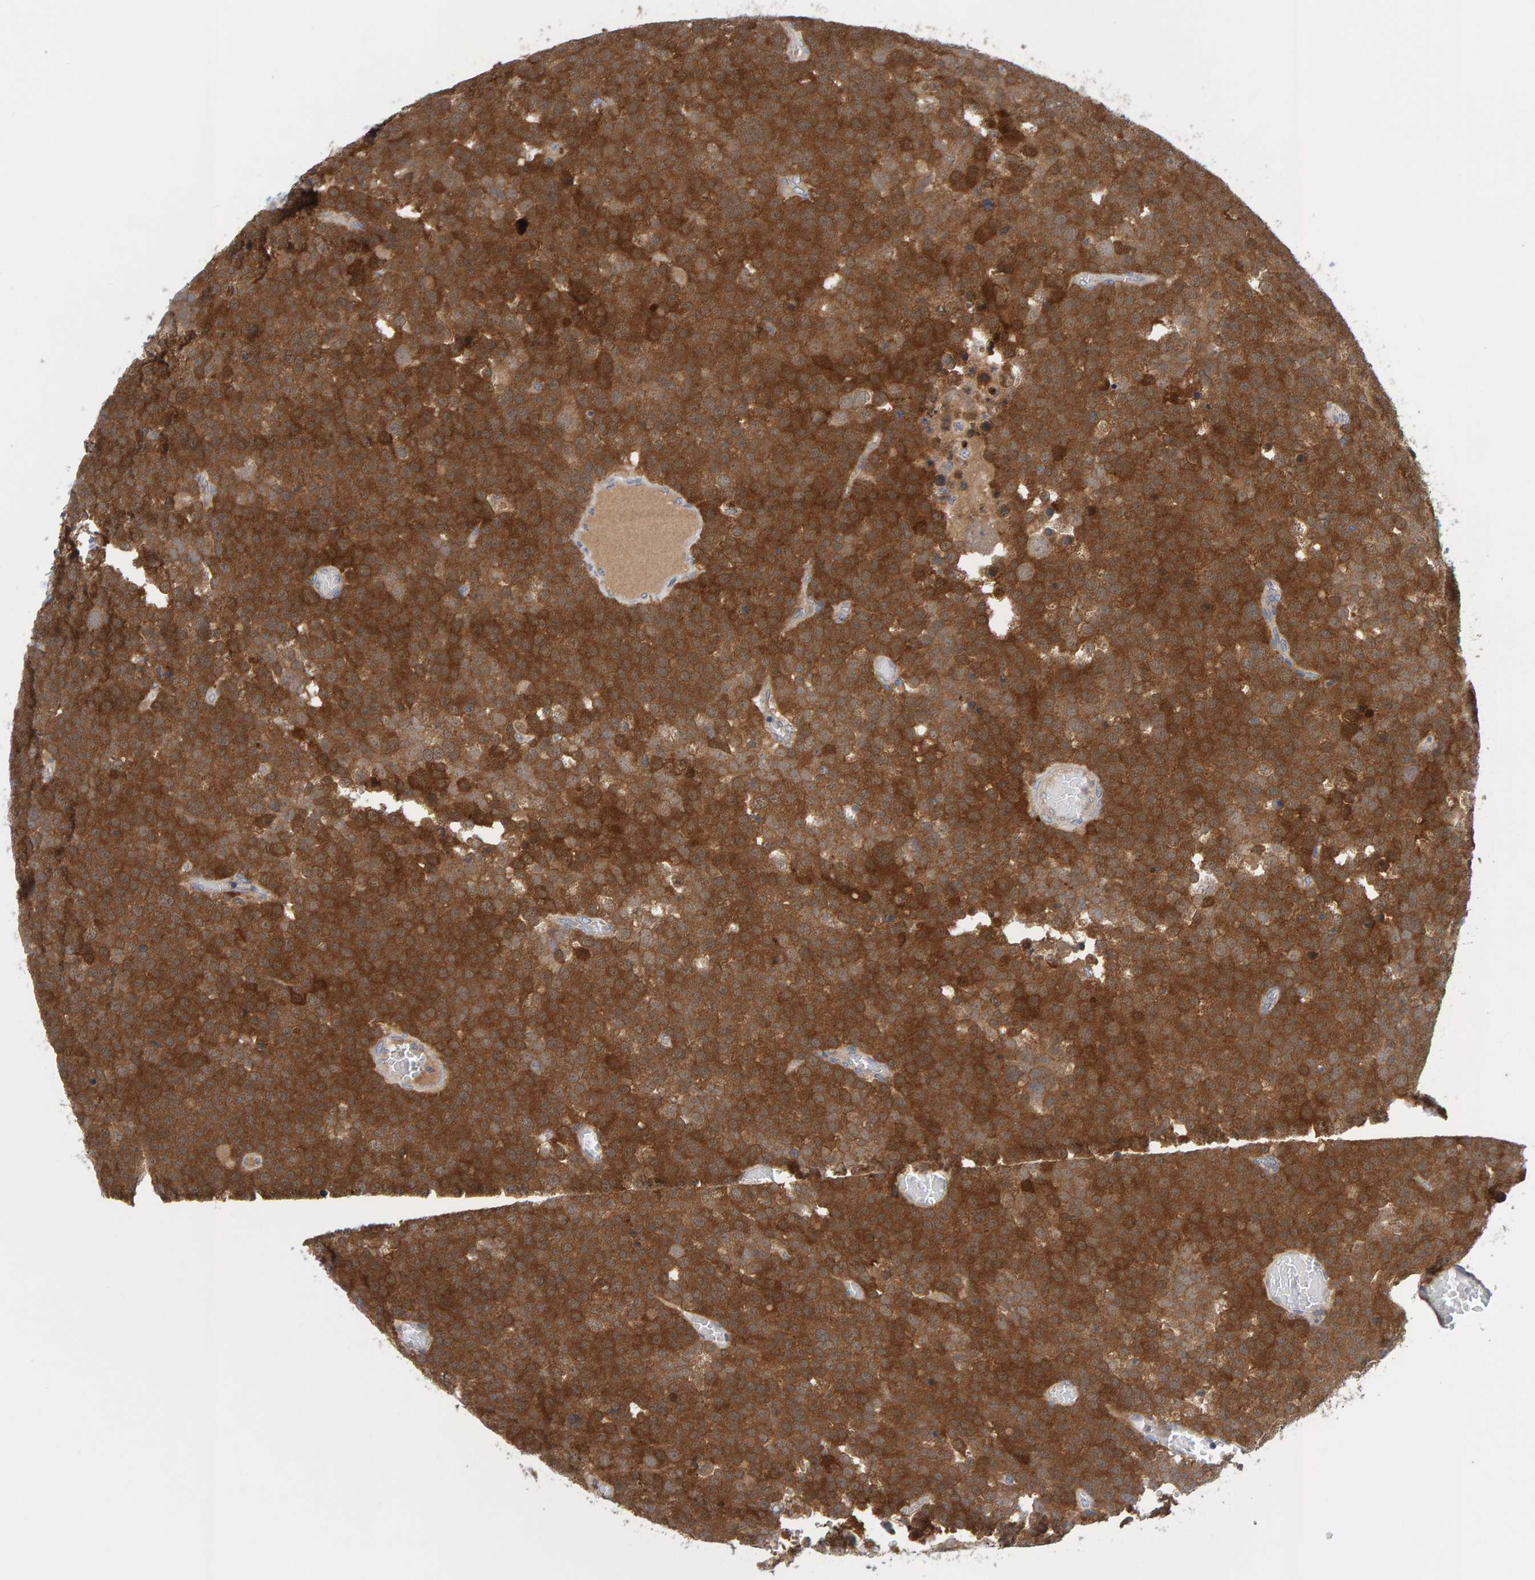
{"staining": {"intensity": "strong", "quantity": ">75%", "location": "cytoplasmic/membranous"}, "tissue": "testis cancer", "cell_type": "Tumor cells", "image_type": "cancer", "snomed": [{"axis": "morphology", "description": "Seminoma, NOS"}, {"axis": "topography", "description": "Testis"}], "caption": "The micrograph reveals a brown stain indicating the presence of a protein in the cytoplasmic/membranous of tumor cells in testis seminoma.", "gene": "TATDN1", "patient": {"sex": "male", "age": 71}}